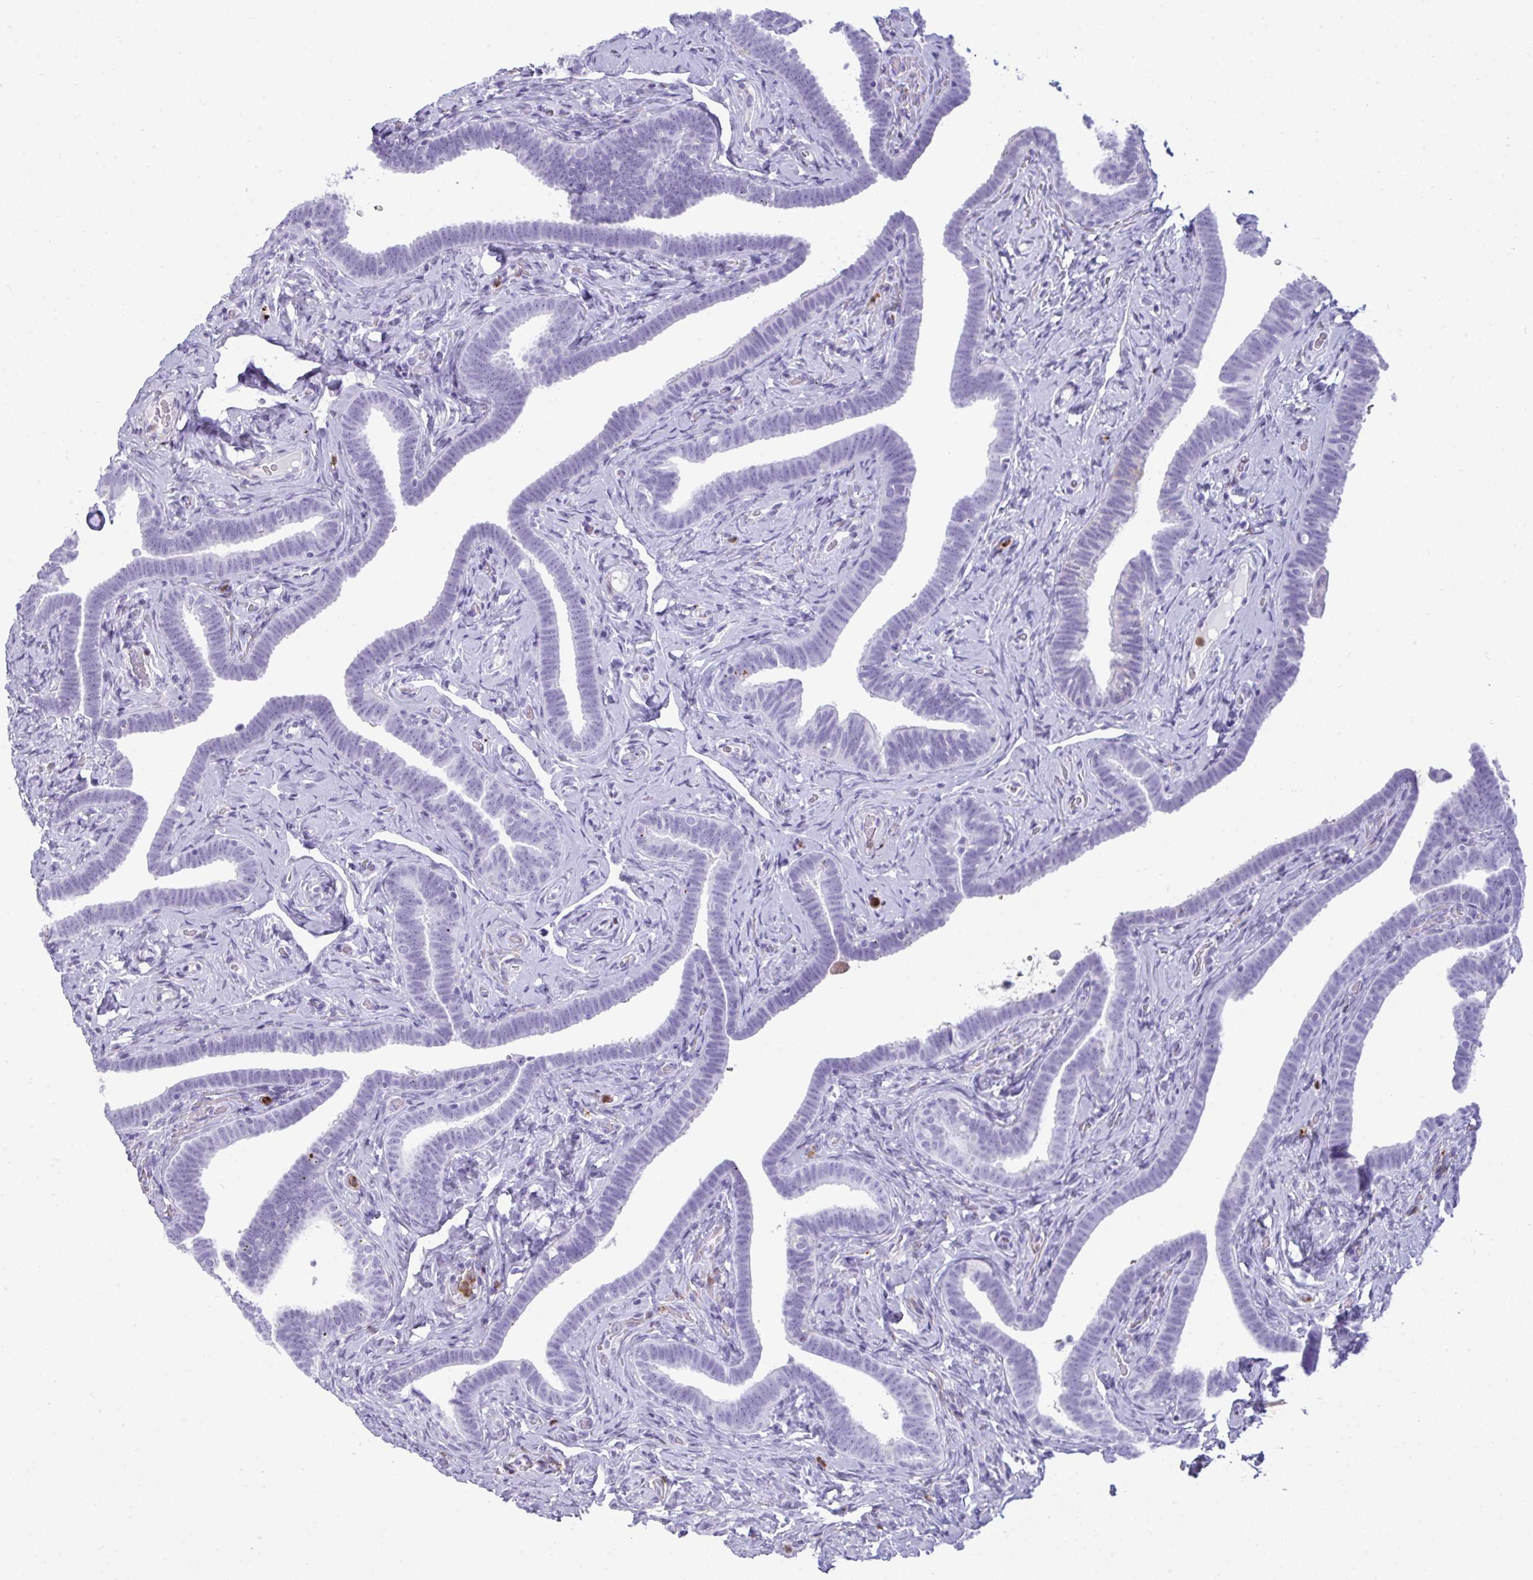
{"staining": {"intensity": "negative", "quantity": "none", "location": "none"}, "tissue": "fallopian tube", "cell_type": "Glandular cells", "image_type": "normal", "snomed": [{"axis": "morphology", "description": "Normal tissue, NOS"}, {"axis": "topography", "description": "Fallopian tube"}], "caption": "There is no significant staining in glandular cells of fallopian tube. Nuclei are stained in blue.", "gene": "ARHGAP42", "patient": {"sex": "female", "age": 69}}